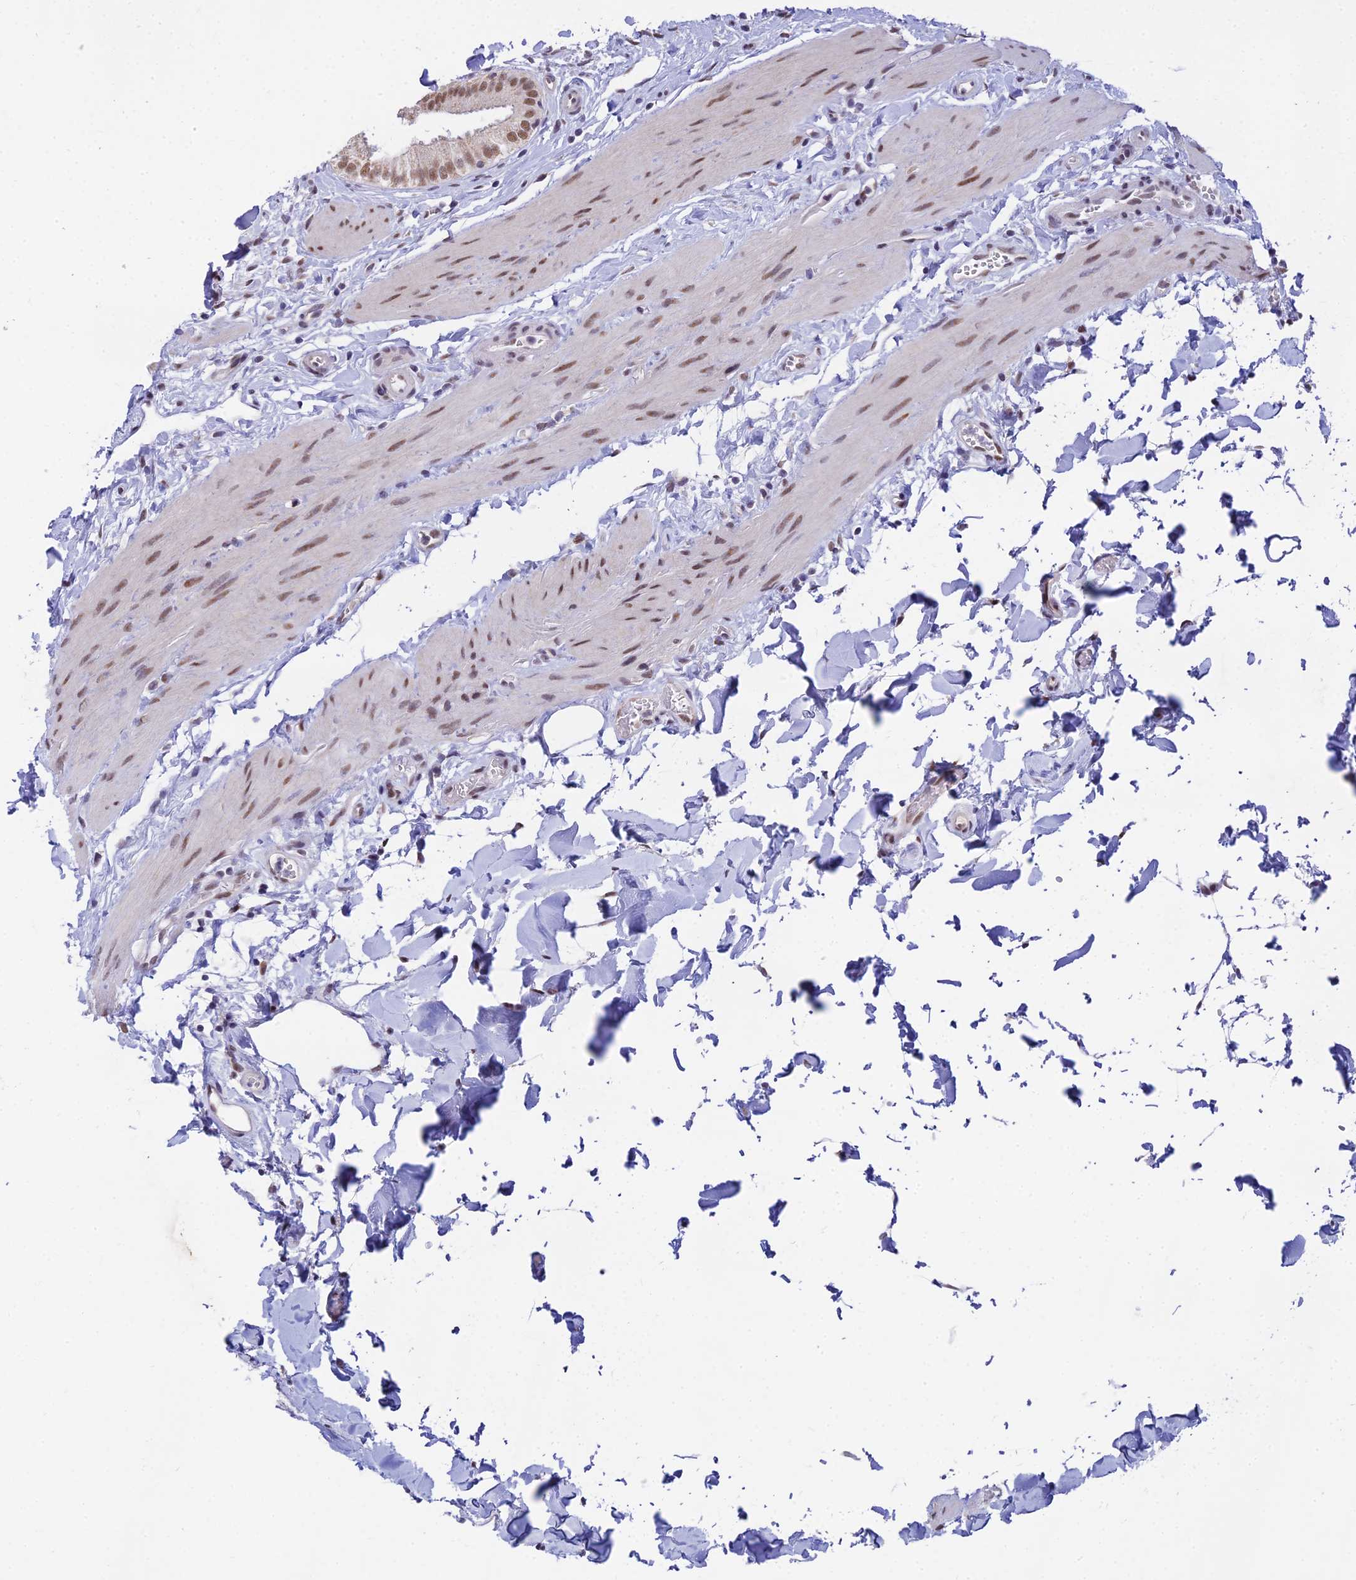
{"staining": {"intensity": "moderate", "quantity": ">75%", "location": "nuclear"}, "tissue": "gallbladder", "cell_type": "Glandular cells", "image_type": "normal", "snomed": [{"axis": "morphology", "description": "Normal tissue, NOS"}, {"axis": "topography", "description": "Gallbladder"}], "caption": "Benign gallbladder demonstrates moderate nuclear staining in approximately >75% of glandular cells, visualized by immunohistochemistry.", "gene": "C2orf49", "patient": {"sex": "female", "age": 54}}